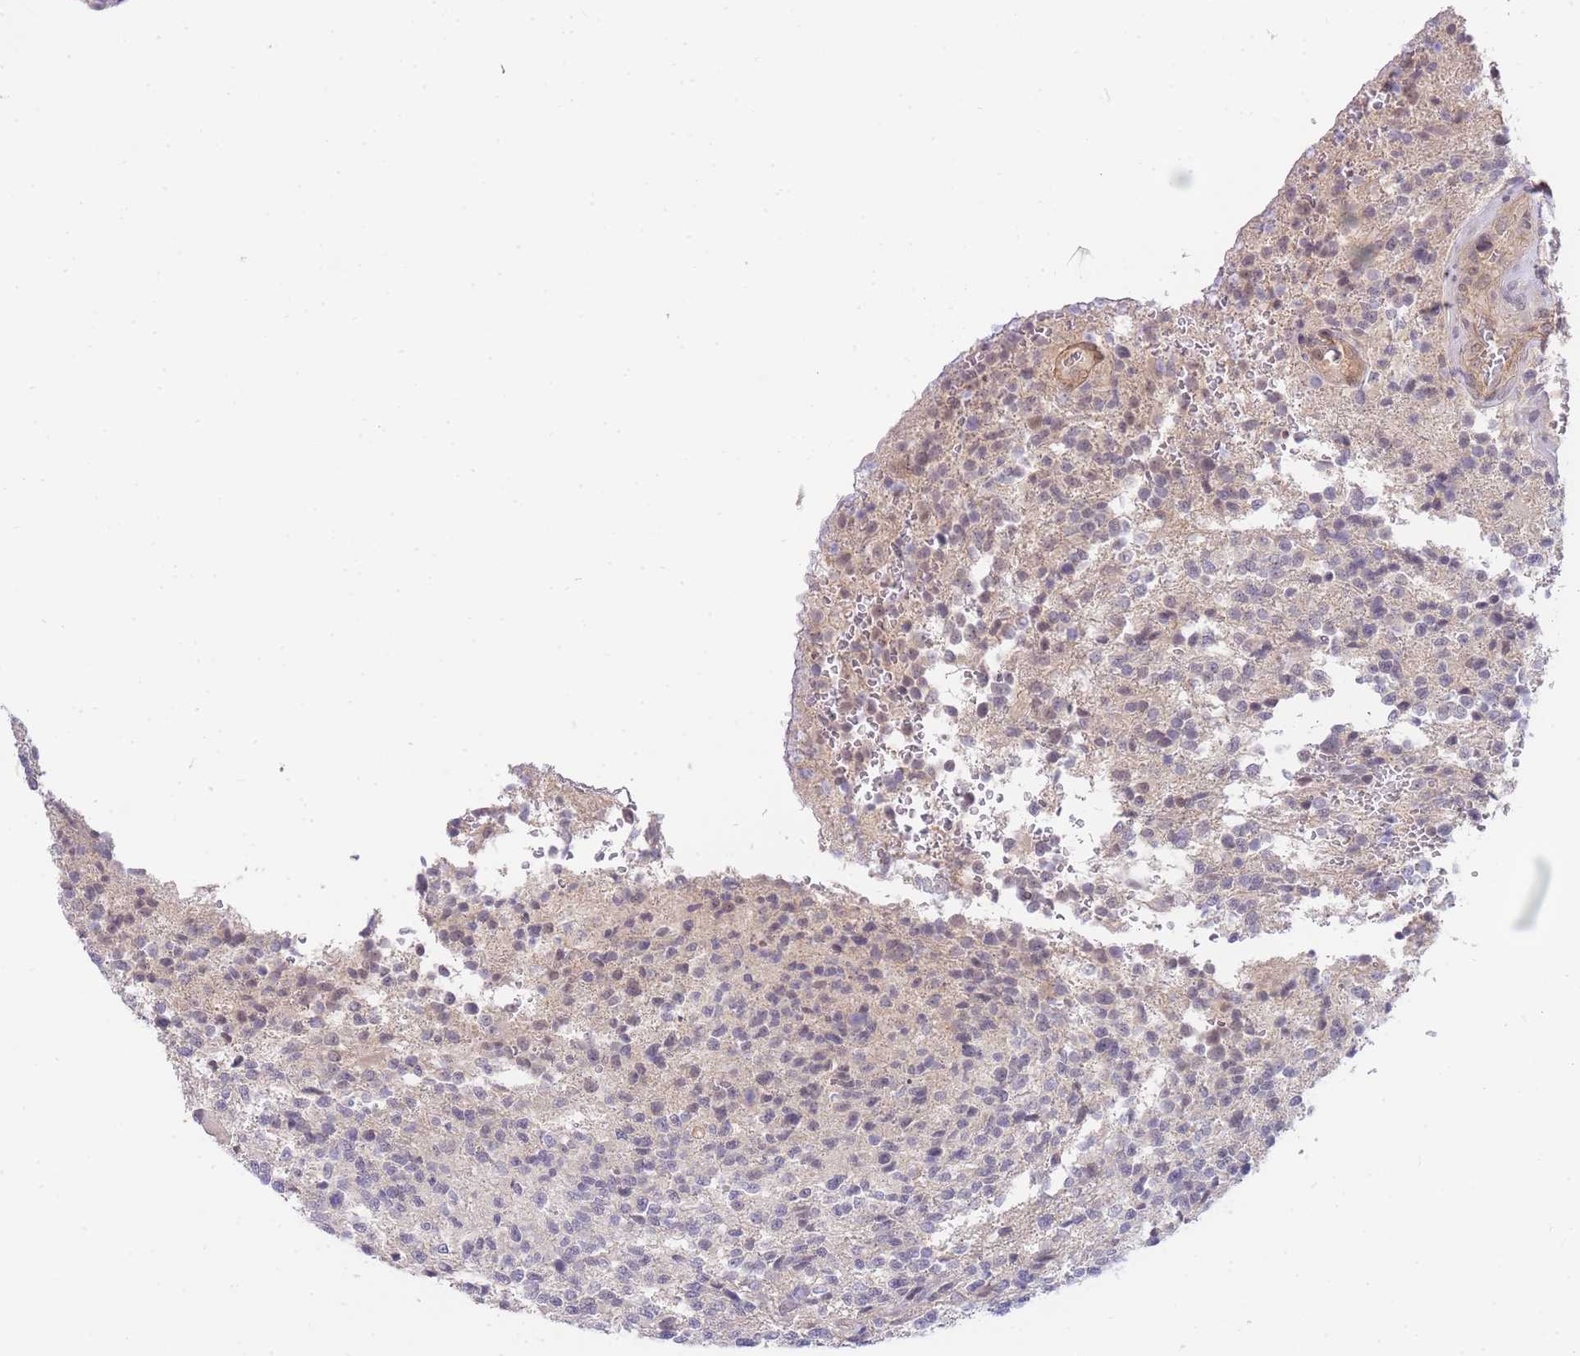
{"staining": {"intensity": "negative", "quantity": "none", "location": "none"}, "tissue": "glioma", "cell_type": "Tumor cells", "image_type": "cancer", "snomed": [{"axis": "morphology", "description": "Glioma, malignant, High grade"}, {"axis": "topography", "description": "Brain"}], "caption": "Tumor cells show no significant protein positivity in glioma.", "gene": "SMC6", "patient": {"sex": "male", "age": 56}}